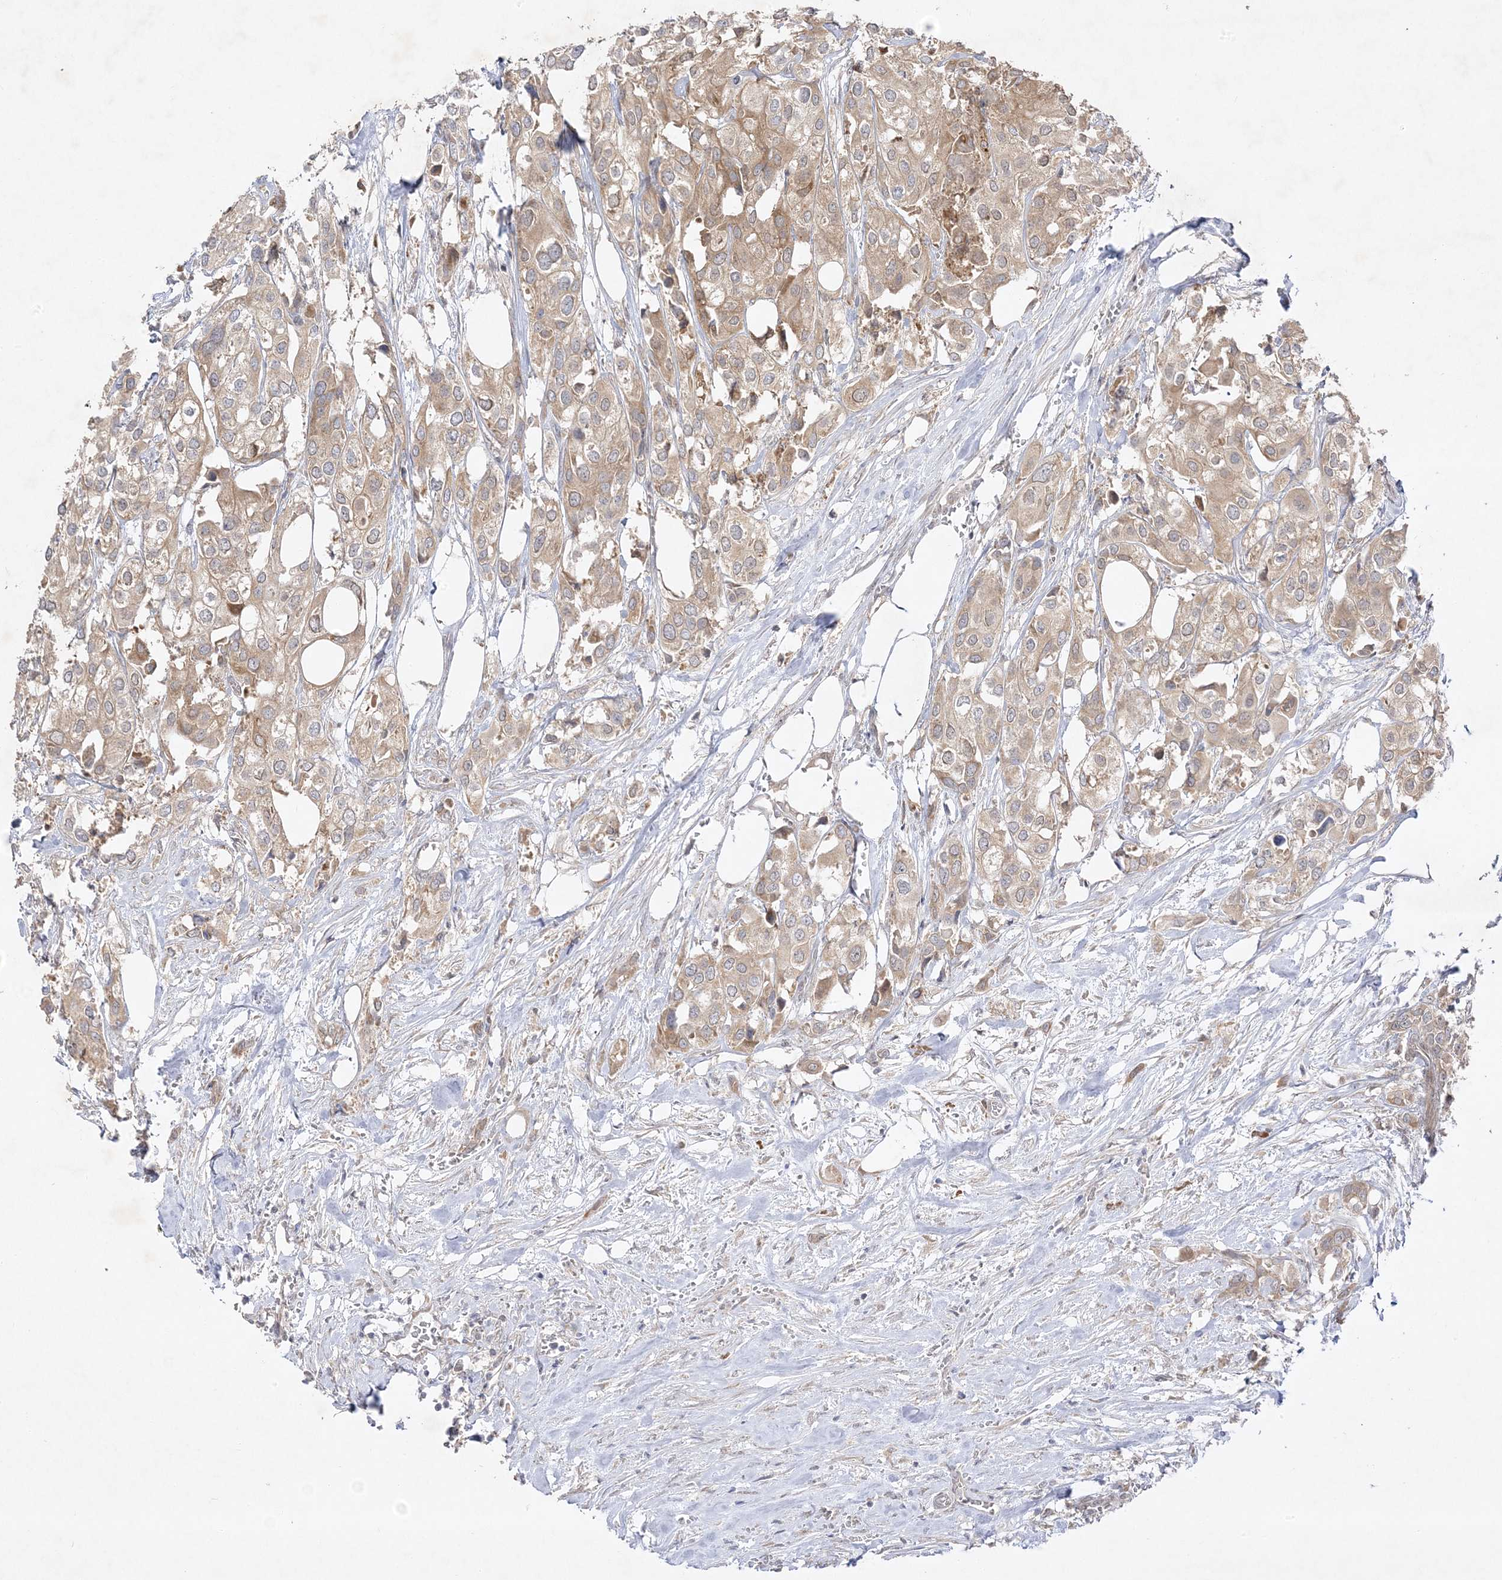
{"staining": {"intensity": "weak", "quantity": ">75%", "location": "cytoplasmic/membranous"}, "tissue": "urothelial cancer", "cell_type": "Tumor cells", "image_type": "cancer", "snomed": [{"axis": "morphology", "description": "Urothelial carcinoma, High grade"}, {"axis": "topography", "description": "Urinary bladder"}], "caption": "An immunohistochemistry (IHC) image of neoplastic tissue is shown. Protein staining in brown labels weak cytoplasmic/membranous positivity in urothelial cancer within tumor cells. The staining was performed using DAB to visualize the protein expression in brown, while the nuclei were stained in blue with hematoxylin (Magnification: 20x).", "gene": "C2CD2", "patient": {"sex": "male", "age": 64}}